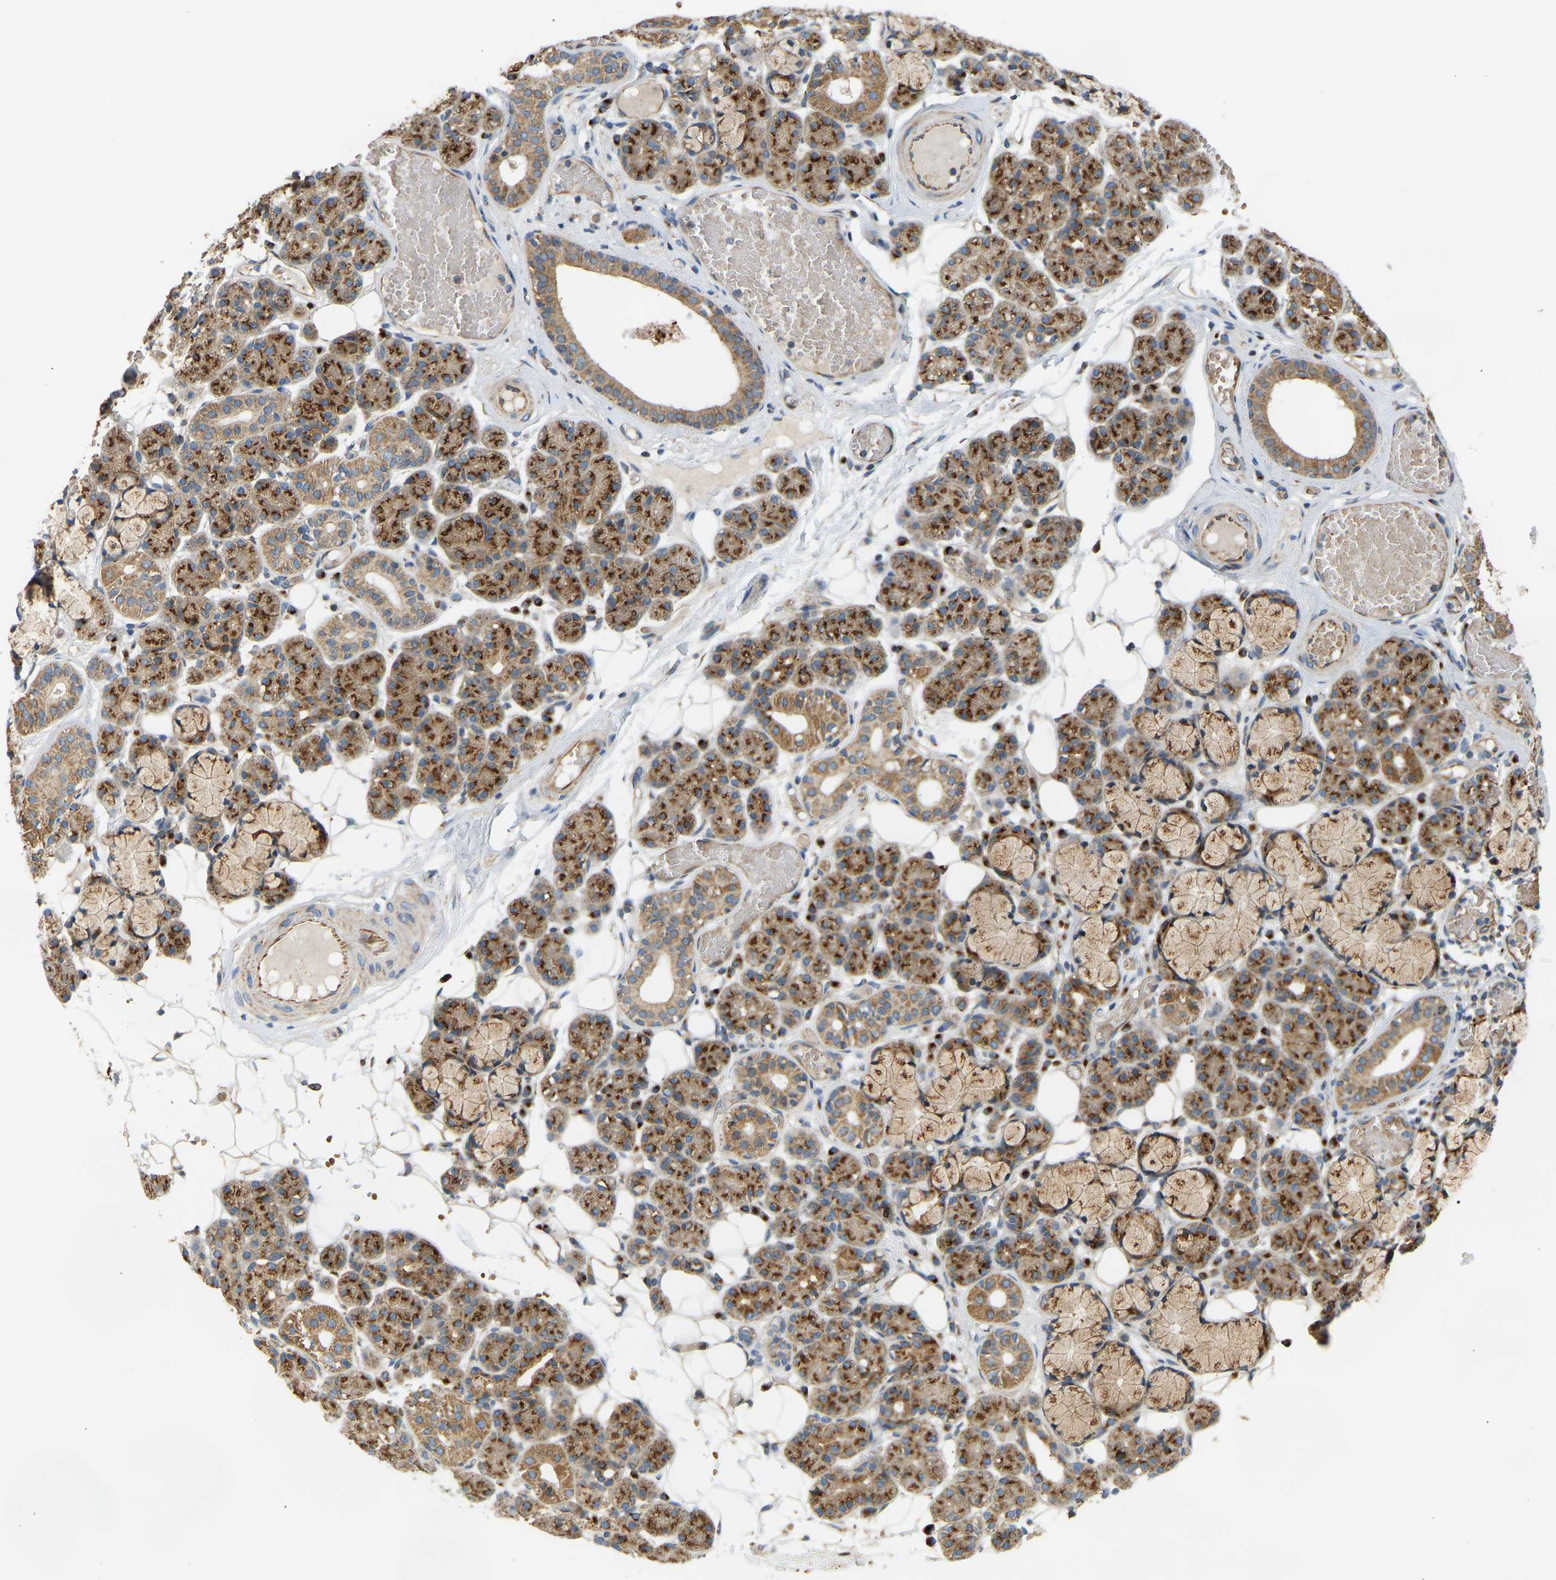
{"staining": {"intensity": "strong", "quantity": ">75%", "location": "cytoplasmic/membranous"}, "tissue": "salivary gland", "cell_type": "Glandular cells", "image_type": "normal", "snomed": [{"axis": "morphology", "description": "Normal tissue, NOS"}, {"axis": "topography", "description": "Salivary gland"}], "caption": "A brown stain highlights strong cytoplasmic/membranous staining of a protein in glandular cells of unremarkable salivary gland.", "gene": "YIPF2", "patient": {"sex": "male", "age": 63}}